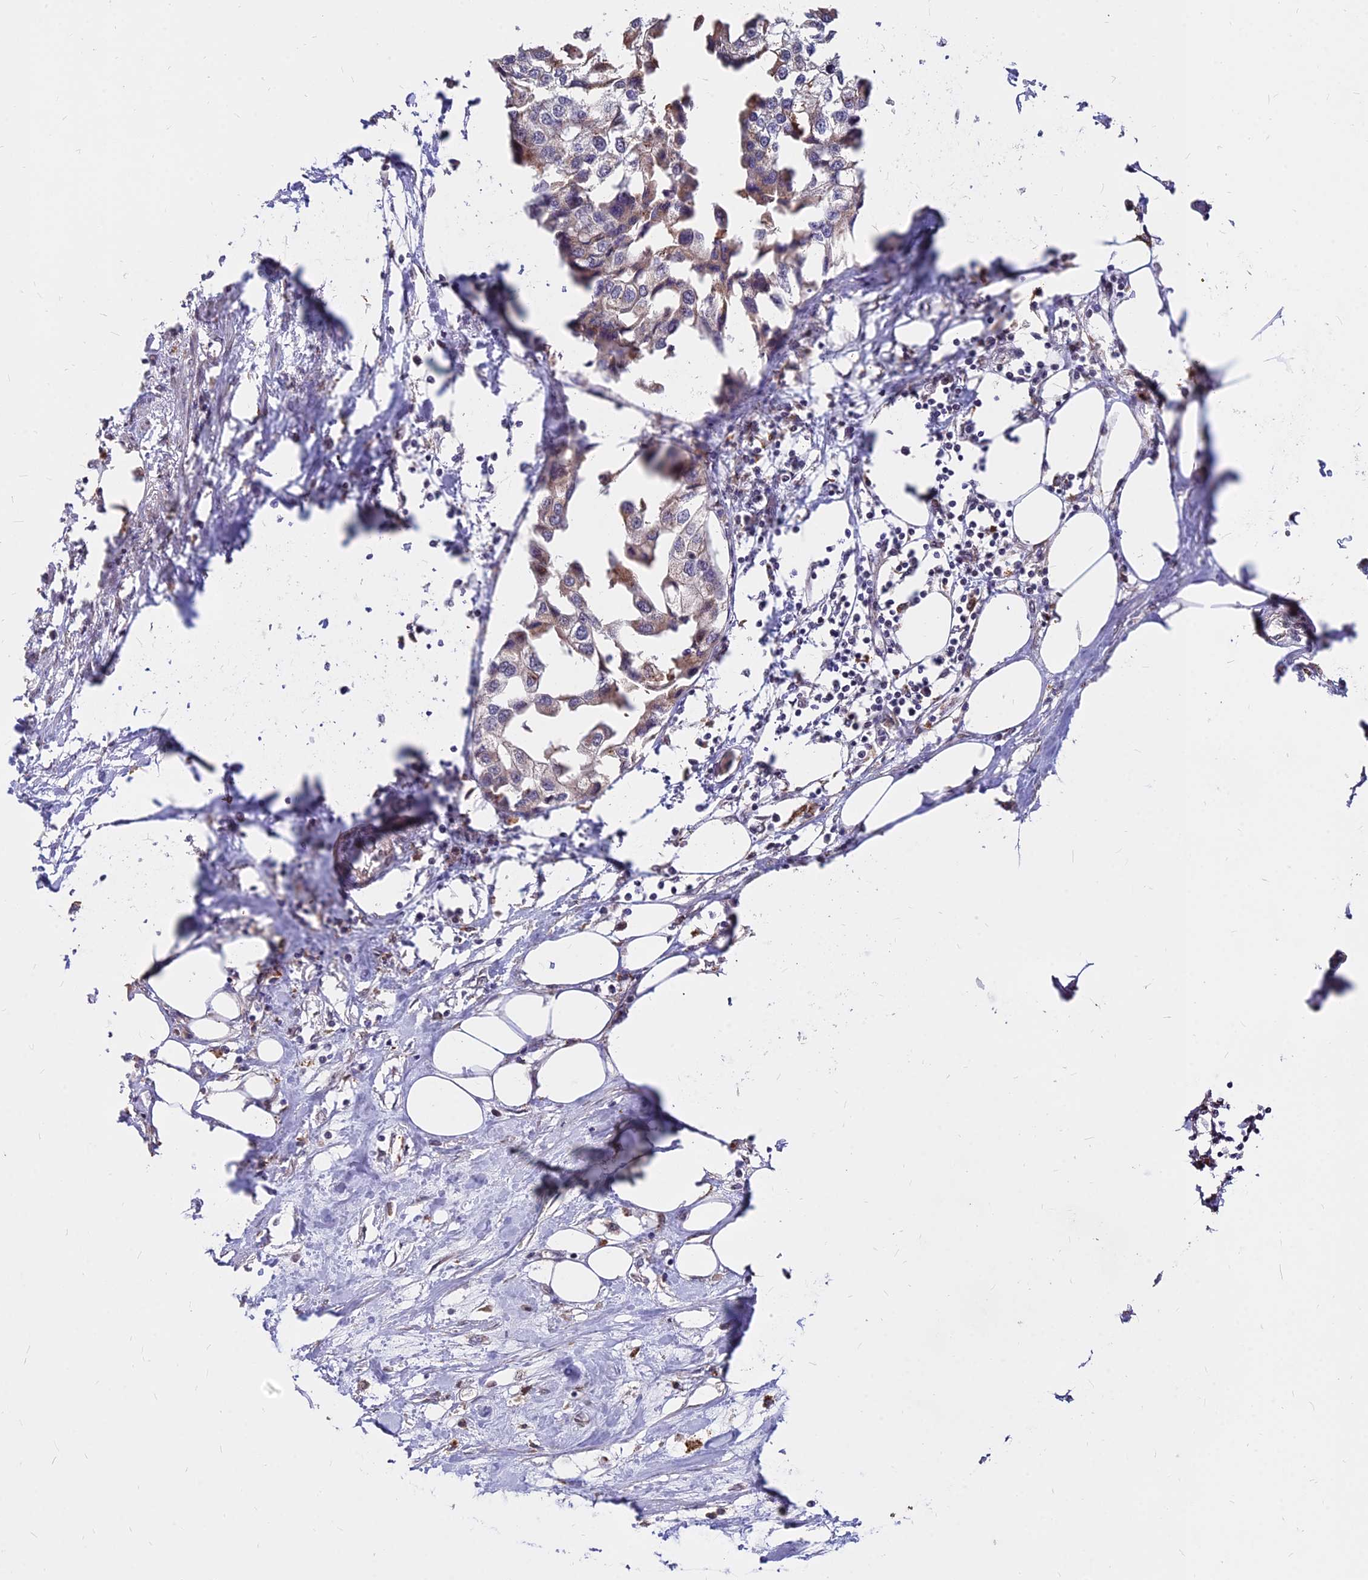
{"staining": {"intensity": "weak", "quantity": "25%-75%", "location": "cytoplasmic/membranous"}, "tissue": "urothelial cancer", "cell_type": "Tumor cells", "image_type": "cancer", "snomed": [{"axis": "morphology", "description": "Urothelial carcinoma, High grade"}, {"axis": "topography", "description": "Urinary bladder"}], "caption": "Human urothelial cancer stained for a protein (brown) demonstrates weak cytoplasmic/membranous positive expression in approximately 25%-75% of tumor cells.", "gene": "C11orf68", "patient": {"sex": "male", "age": 64}}